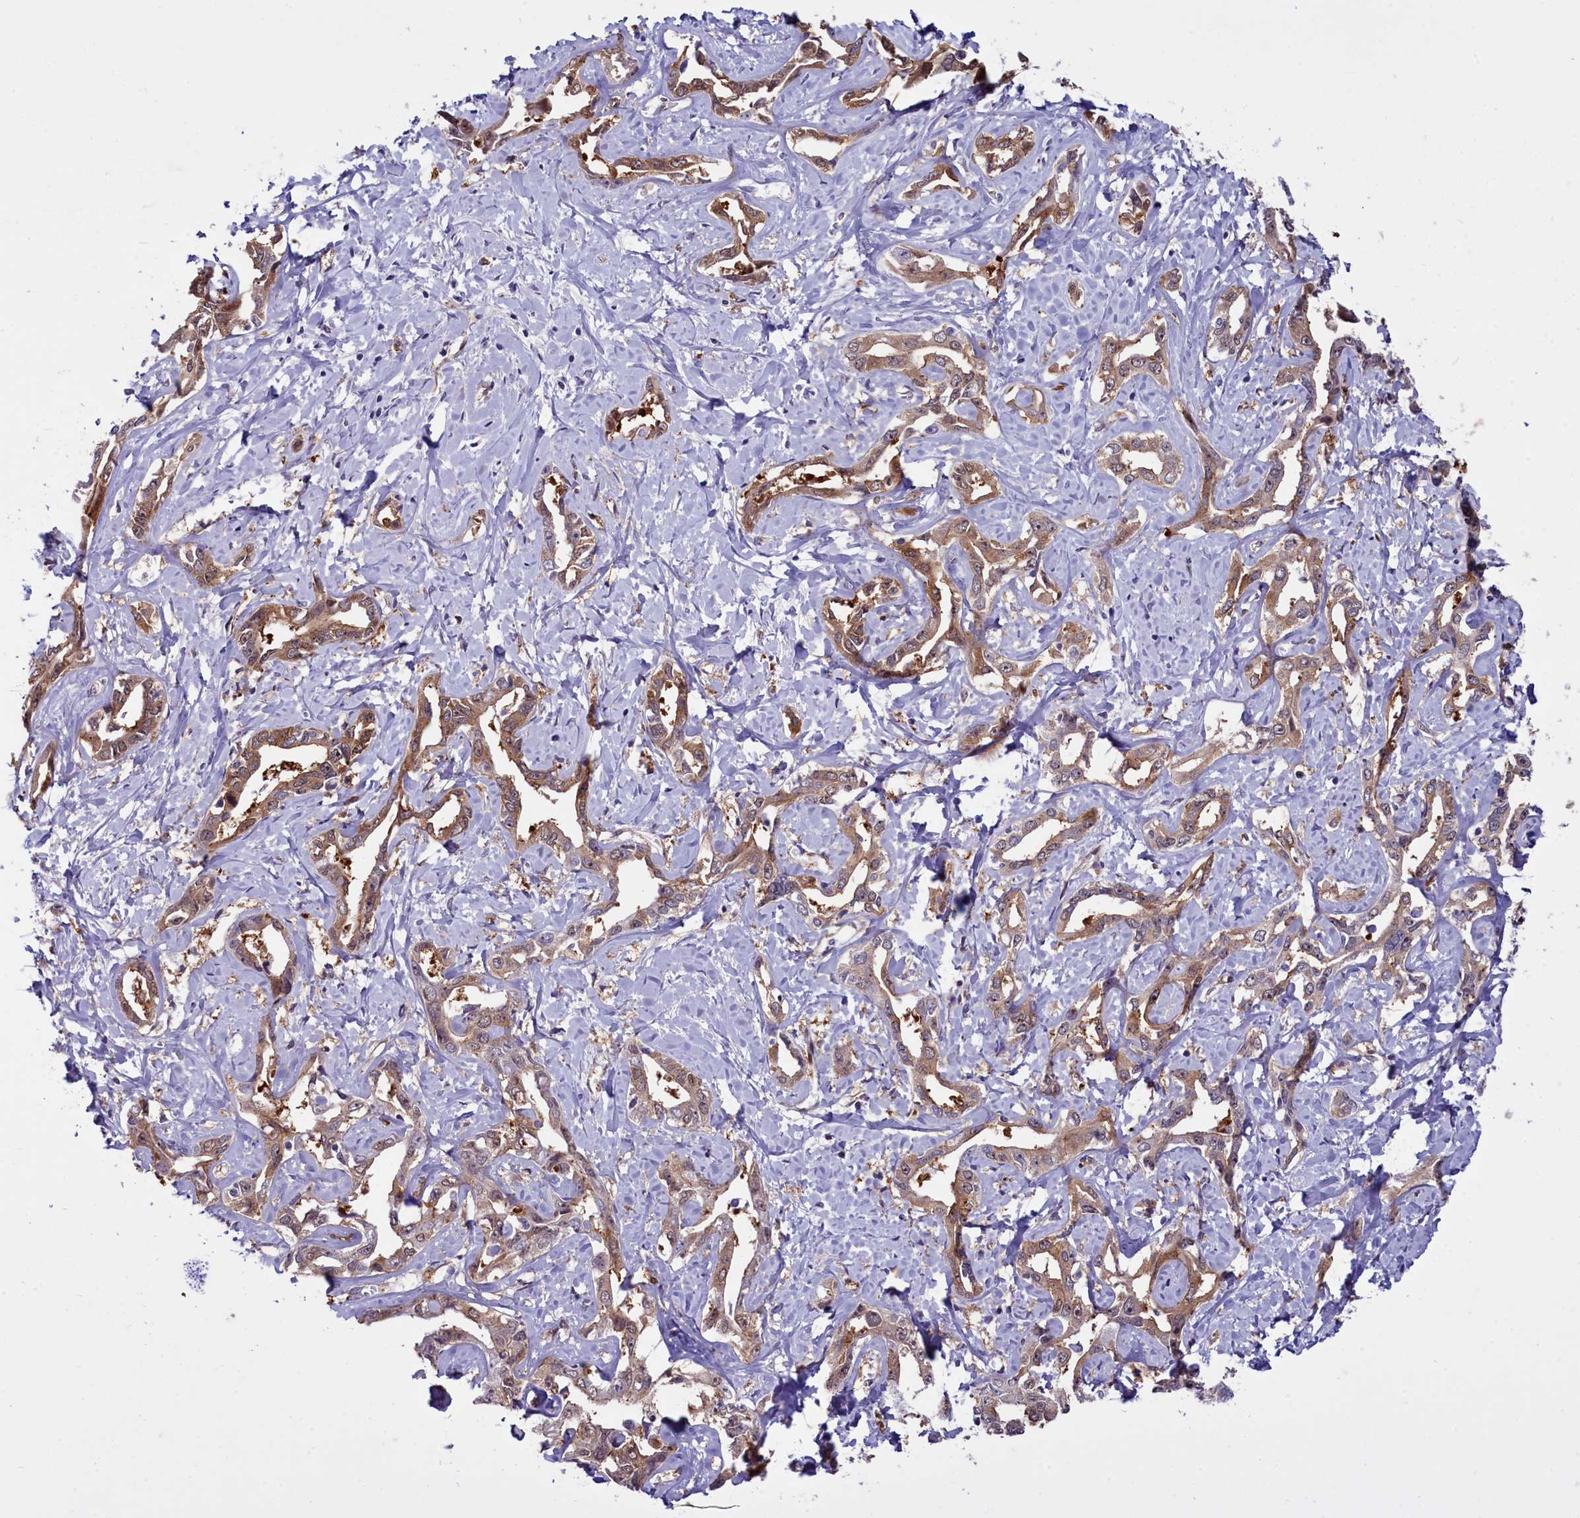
{"staining": {"intensity": "moderate", "quantity": ">75%", "location": "cytoplasmic/membranous"}, "tissue": "liver cancer", "cell_type": "Tumor cells", "image_type": "cancer", "snomed": [{"axis": "morphology", "description": "Cholangiocarcinoma"}, {"axis": "topography", "description": "Liver"}], "caption": "Protein expression analysis of liver cancer reveals moderate cytoplasmic/membranous expression in approximately >75% of tumor cells.", "gene": "BCAR1", "patient": {"sex": "male", "age": 59}}